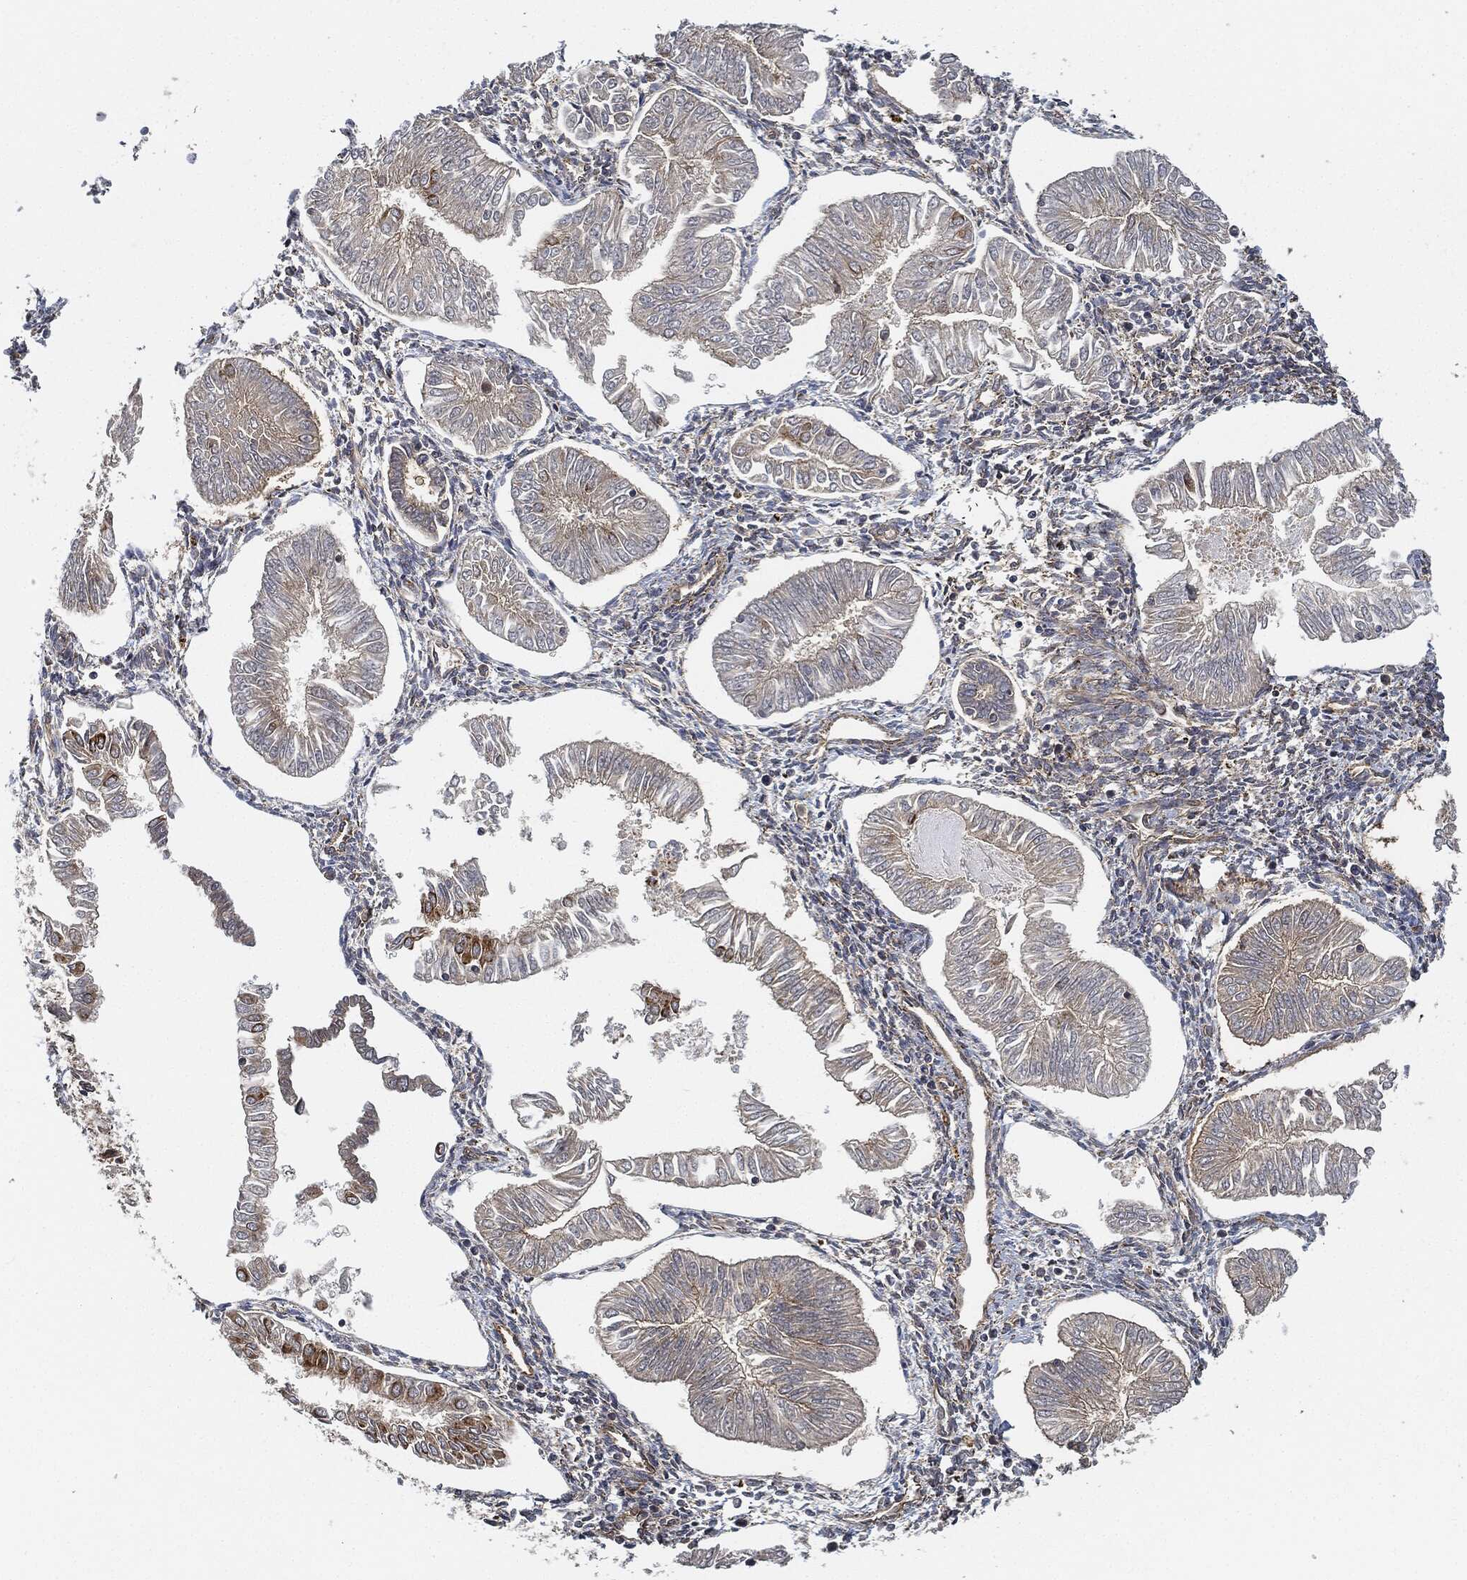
{"staining": {"intensity": "moderate", "quantity": "<25%", "location": "cytoplasmic/membranous"}, "tissue": "endometrial cancer", "cell_type": "Tumor cells", "image_type": "cancer", "snomed": [{"axis": "morphology", "description": "Adenocarcinoma, NOS"}, {"axis": "topography", "description": "Endometrium"}], "caption": "This is an image of immunohistochemistry (IHC) staining of endometrial adenocarcinoma, which shows moderate expression in the cytoplasmic/membranous of tumor cells.", "gene": "MAP3K3", "patient": {"sex": "female", "age": 53}}